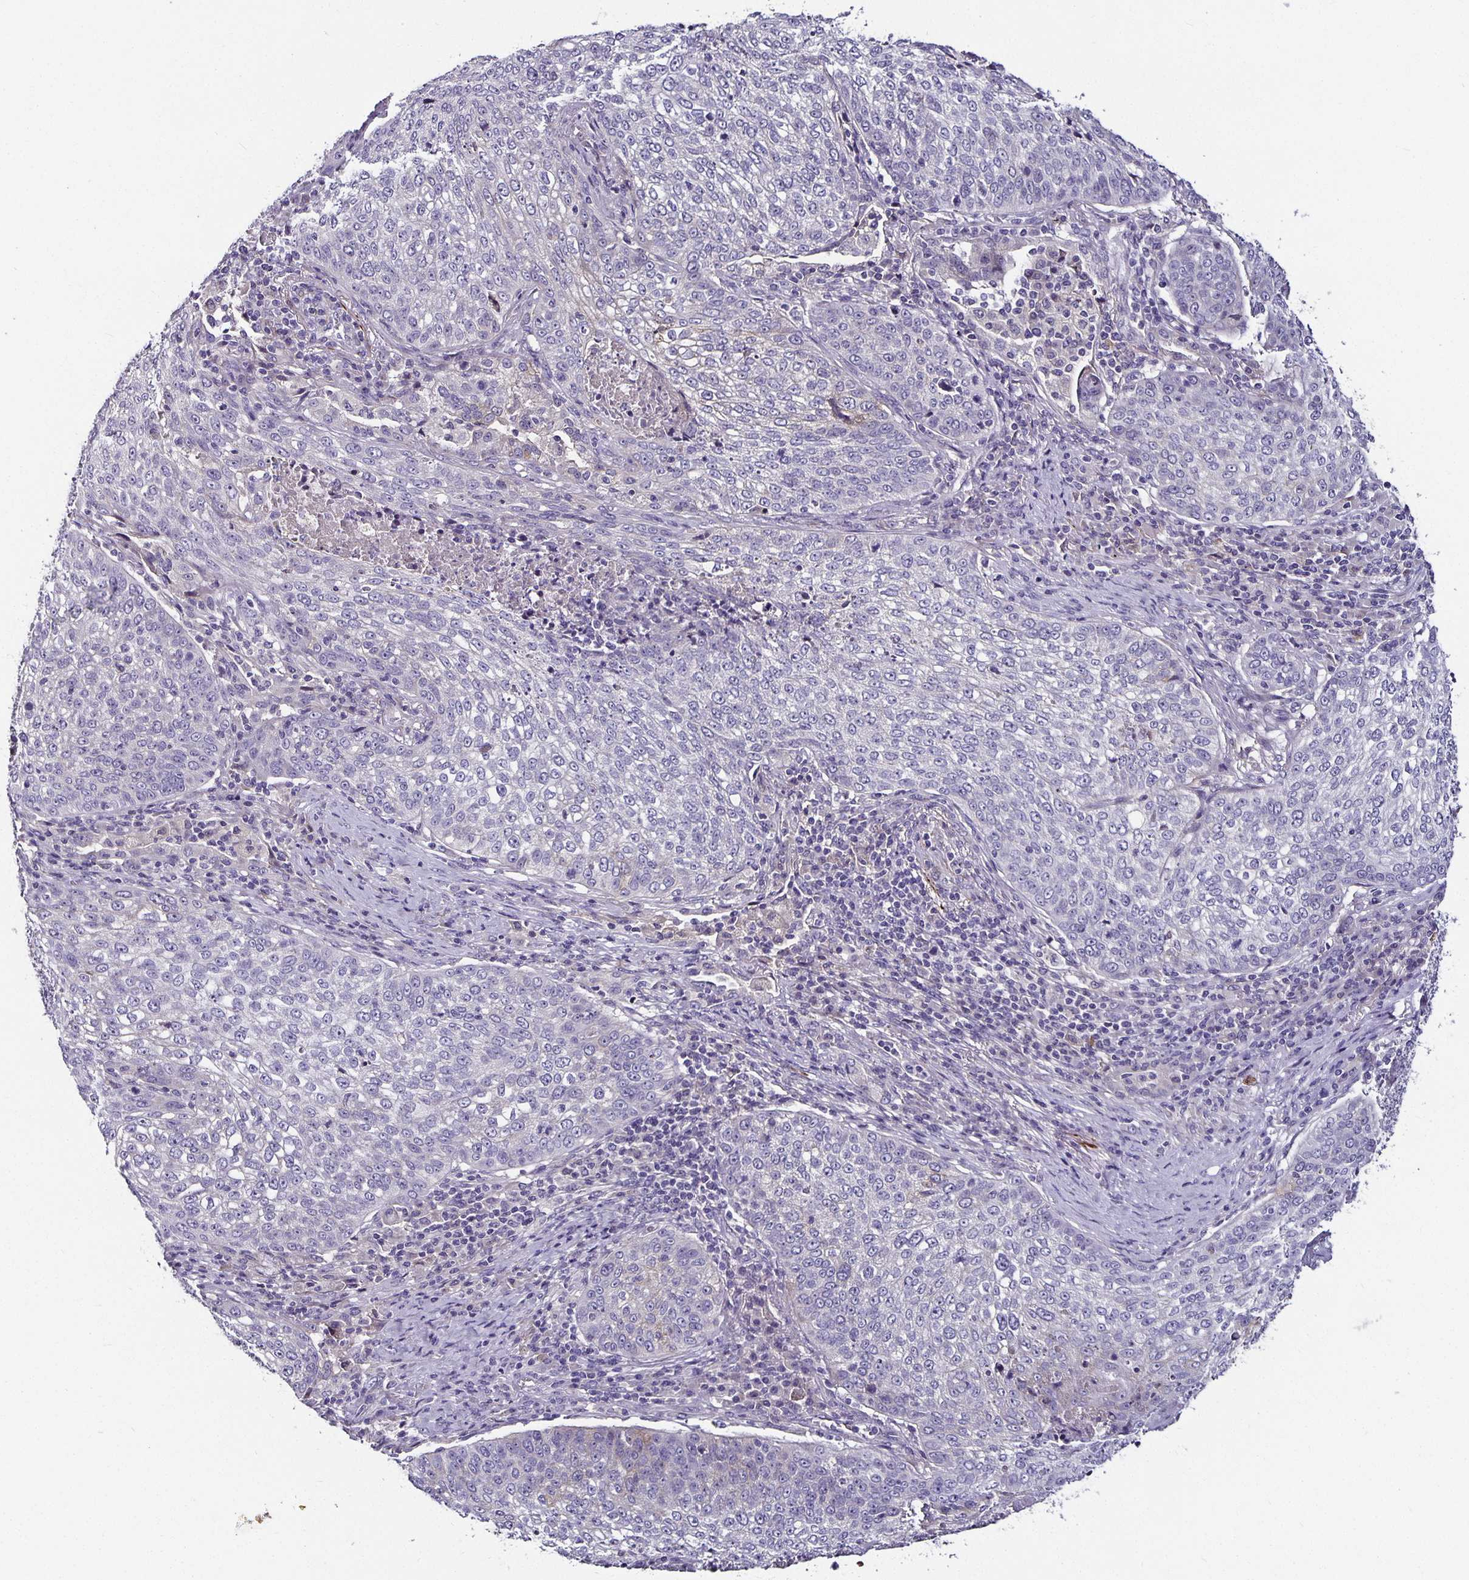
{"staining": {"intensity": "negative", "quantity": "none", "location": "none"}, "tissue": "lung cancer", "cell_type": "Tumor cells", "image_type": "cancer", "snomed": [{"axis": "morphology", "description": "Squamous cell carcinoma, NOS"}, {"axis": "topography", "description": "Lung"}], "caption": "Immunohistochemistry (IHC) image of neoplastic tissue: lung squamous cell carcinoma stained with DAB exhibits no significant protein positivity in tumor cells.", "gene": "CA12", "patient": {"sex": "male", "age": 63}}